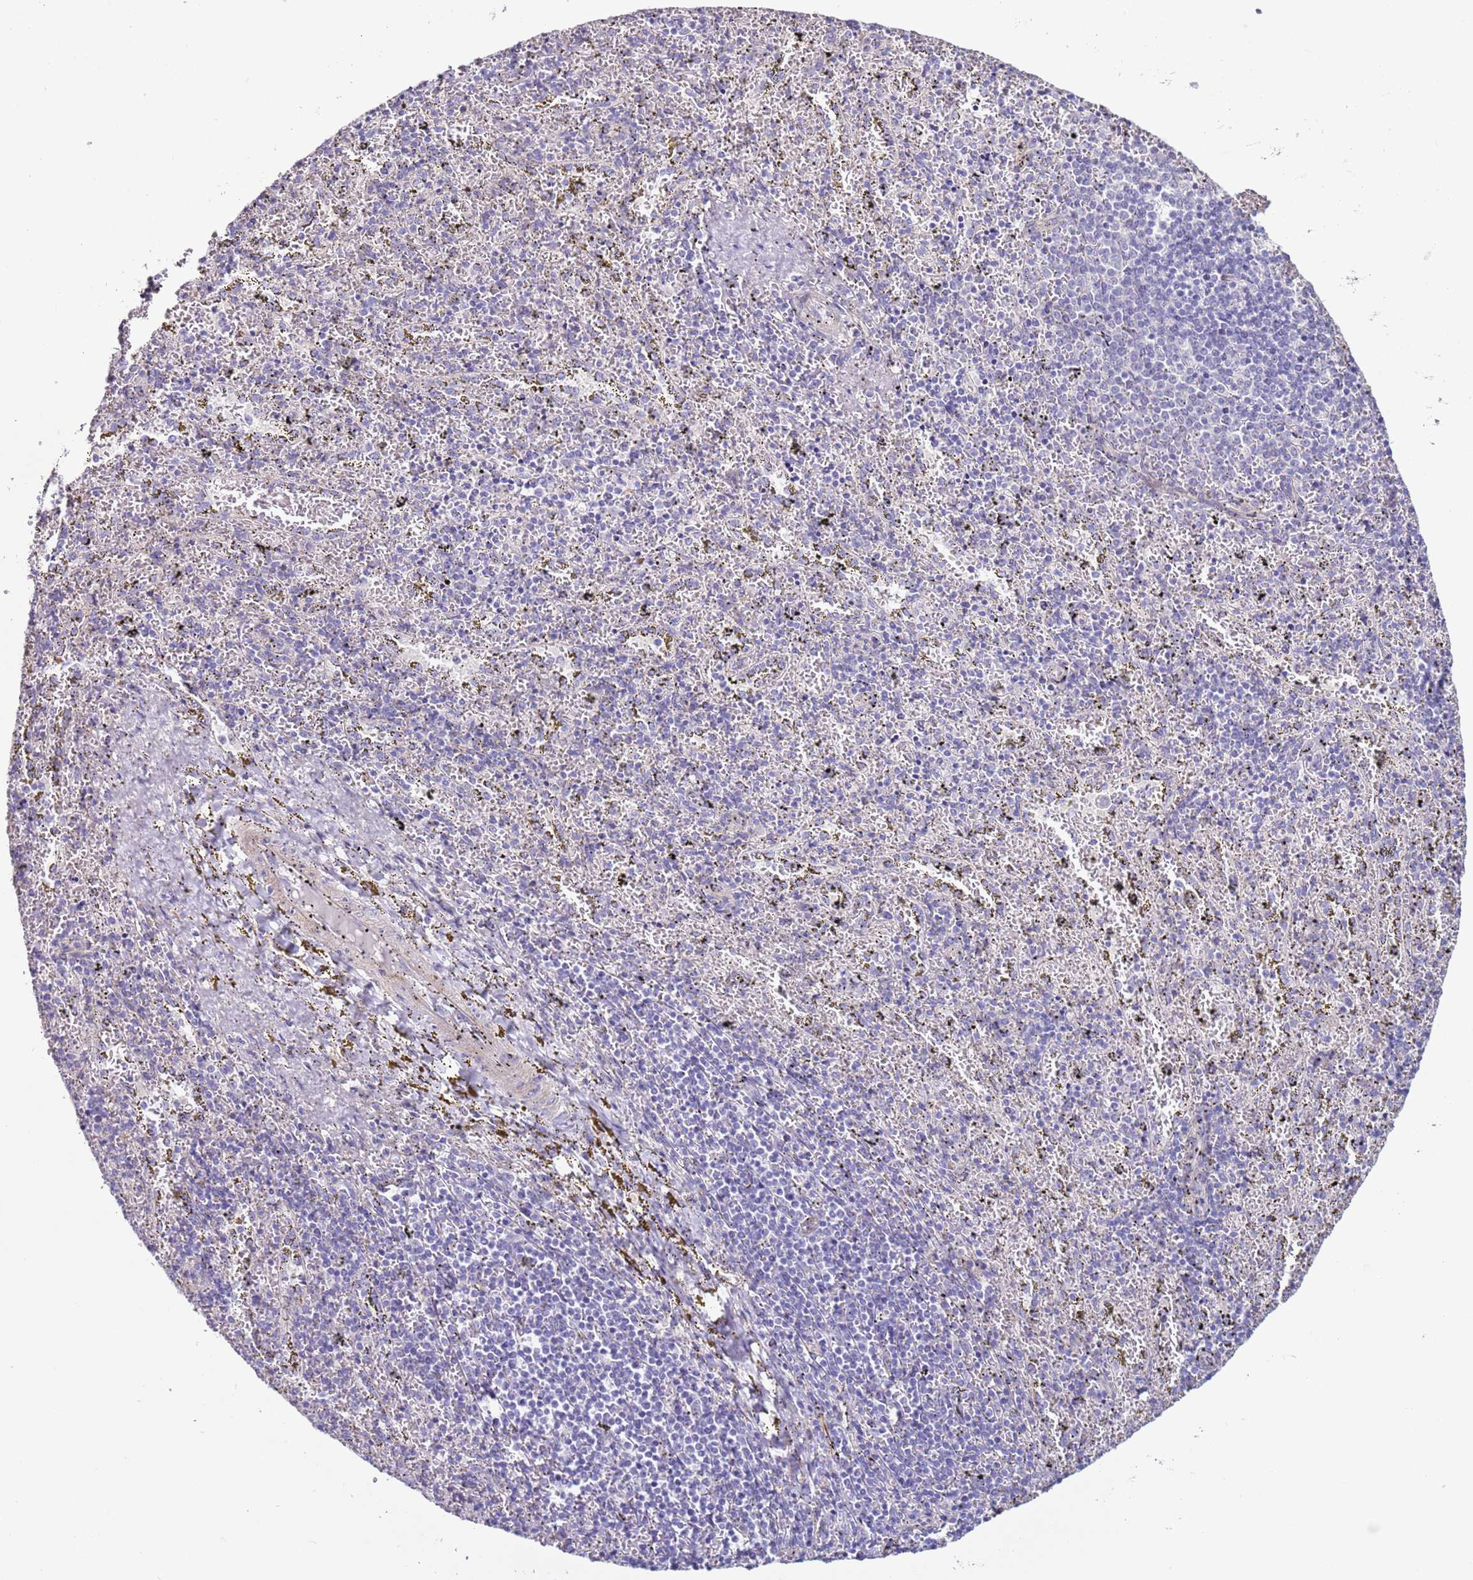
{"staining": {"intensity": "negative", "quantity": "none", "location": "none"}, "tissue": "spleen", "cell_type": "Cells in red pulp", "image_type": "normal", "snomed": [{"axis": "morphology", "description": "Normal tissue, NOS"}, {"axis": "topography", "description": "Spleen"}], "caption": "This is an immunohistochemistry (IHC) photomicrograph of normal human spleen. There is no staining in cells in red pulp.", "gene": "HEATR1", "patient": {"sex": "male", "age": 11}}